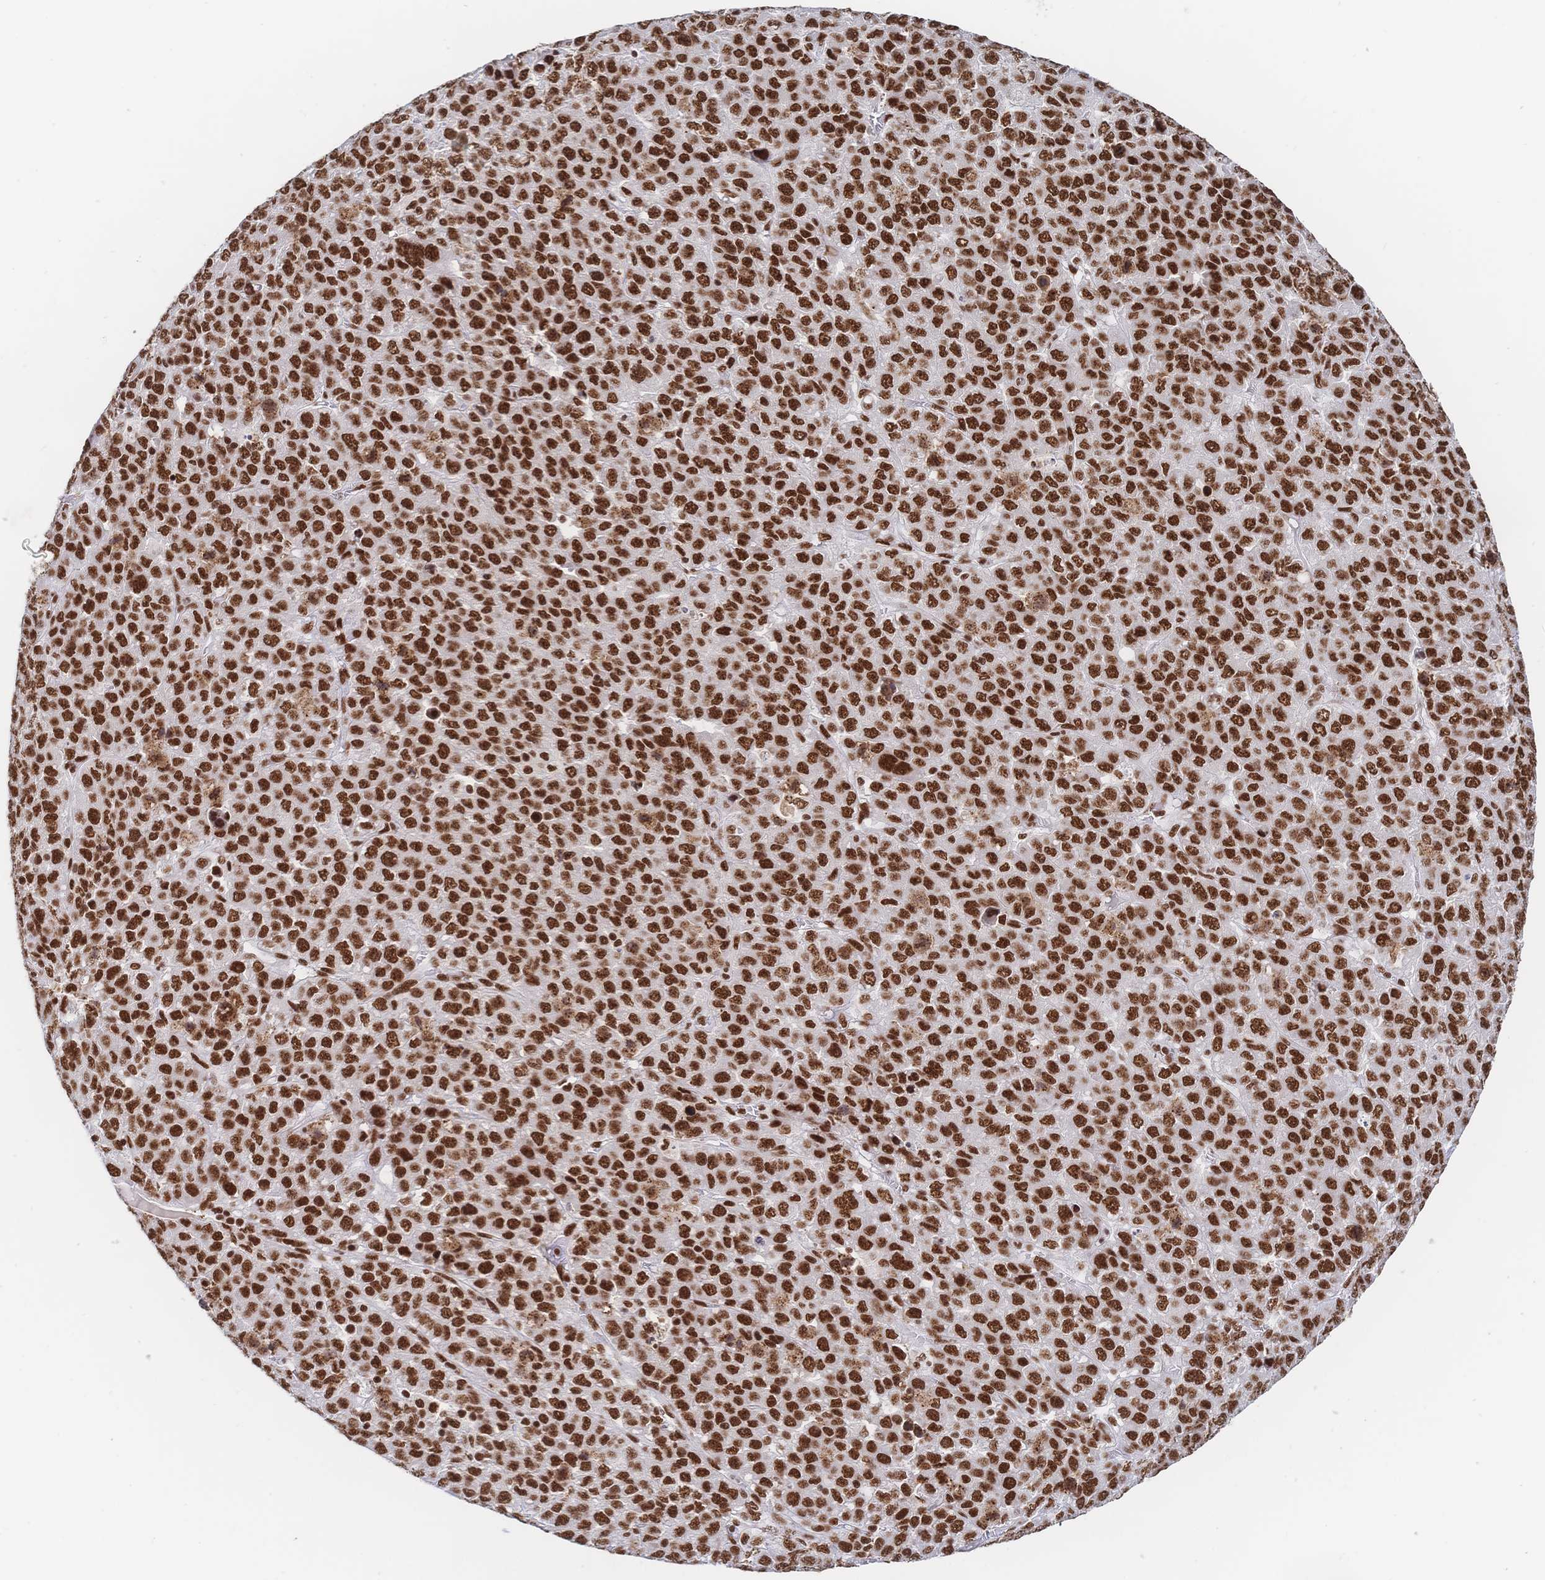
{"staining": {"intensity": "strong", "quantity": ">75%", "location": "nuclear"}, "tissue": "liver cancer", "cell_type": "Tumor cells", "image_type": "cancer", "snomed": [{"axis": "morphology", "description": "Carcinoma, Hepatocellular, NOS"}, {"axis": "topography", "description": "Liver"}], "caption": "High-magnification brightfield microscopy of liver hepatocellular carcinoma stained with DAB (brown) and counterstained with hematoxylin (blue). tumor cells exhibit strong nuclear staining is identified in approximately>75% of cells.", "gene": "SRSF1", "patient": {"sex": "male", "age": 69}}